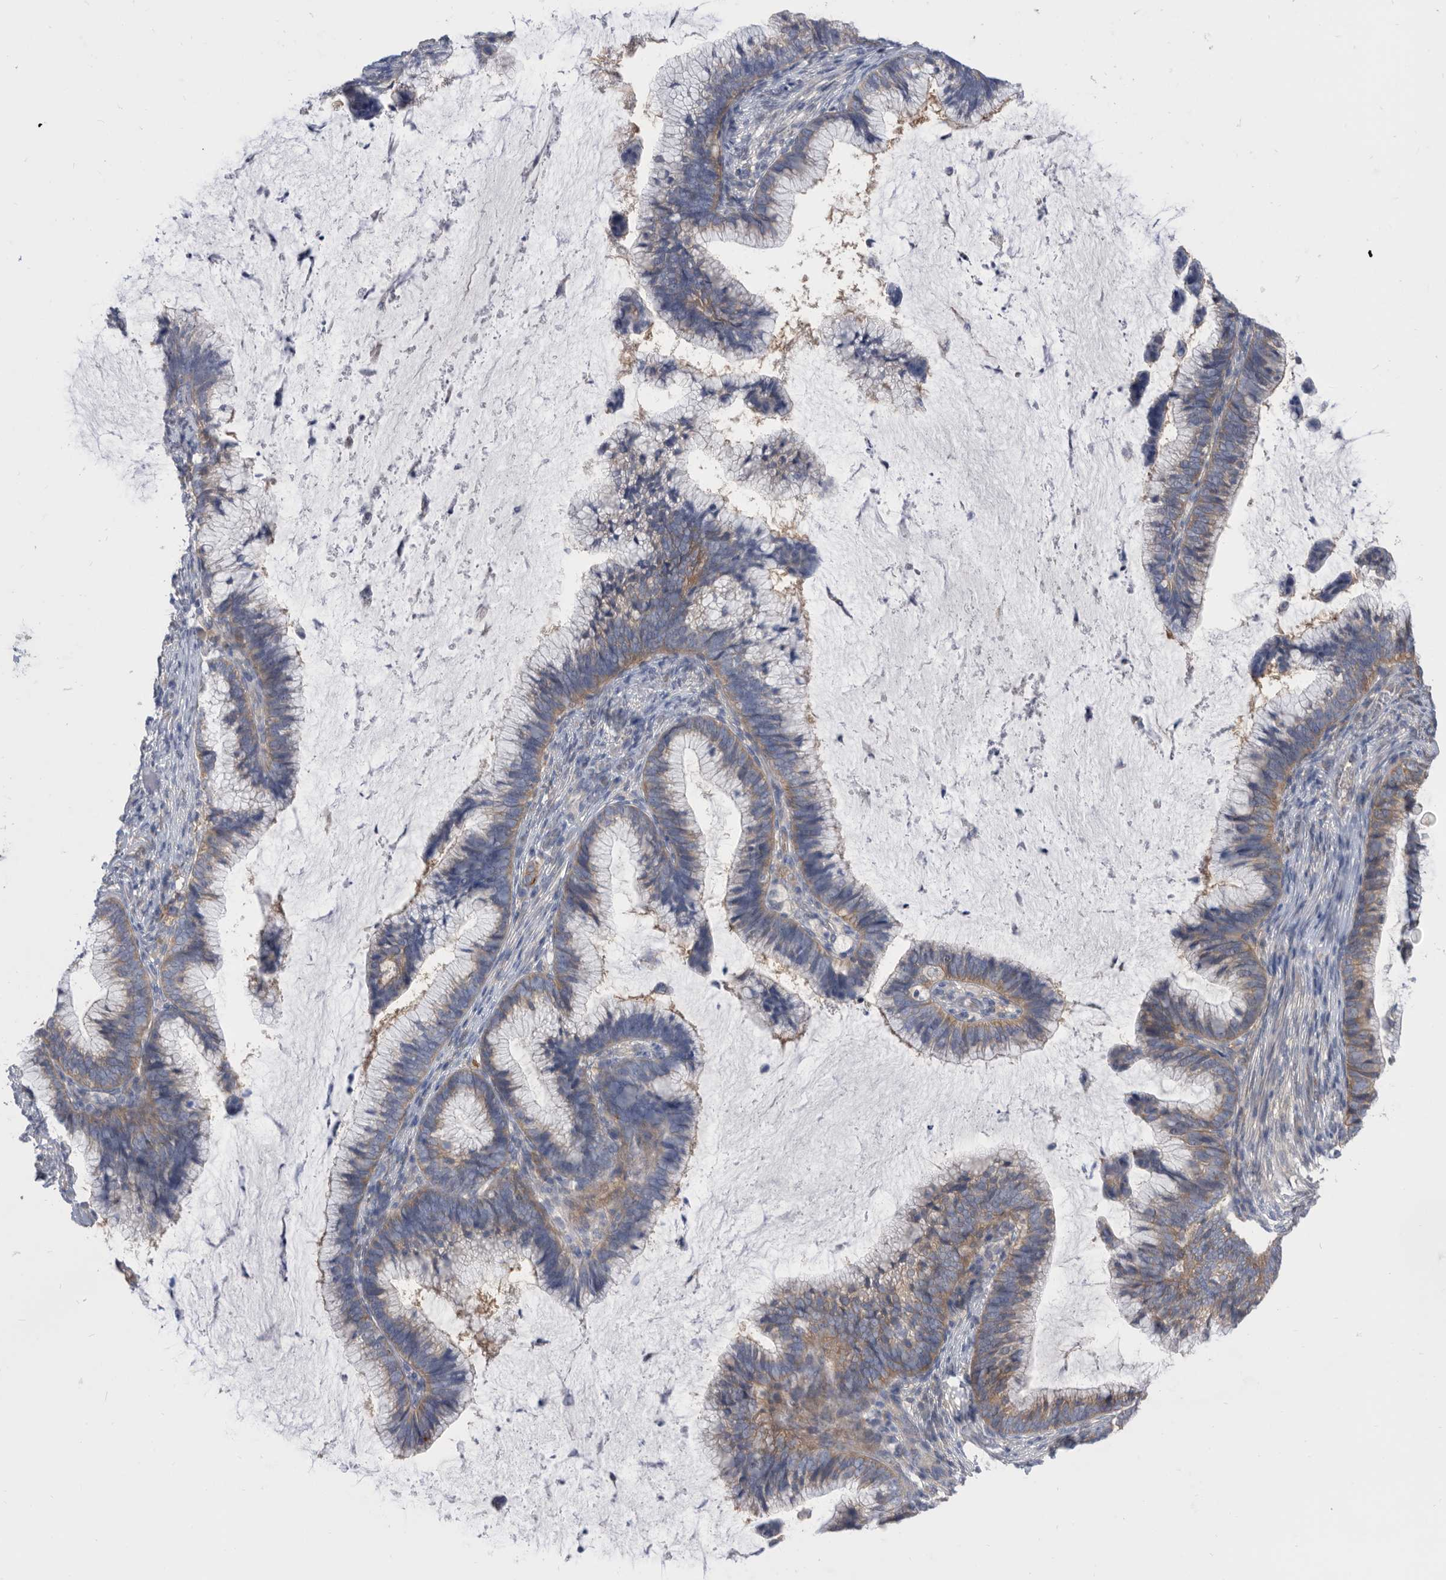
{"staining": {"intensity": "weak", "quantity": "25%-75%", "location": "cytoplasmic/membranous"}, "tissue": "cervical cancer", "cell_type": "Tumor cells", "image_type": "cancer", "snomed": [{"axis": "morphology", "description": "Adenocarcinoma, NOS"}, {"axis": "topography", "description": "Cervix"}], "caption": "Immunohistochemical staining of cervical adenocarcinoma exhibits low levels of weak cytoplasmic/membranous positivity in approximately 25%-75% of tumor cells. The staining is performed using DAB brown chromogen to label protein expression. The nuclei are counter-stained blue using hematoxylin.", "gene": "CCT4", "patient": {"sex": "female", "age": 36}}